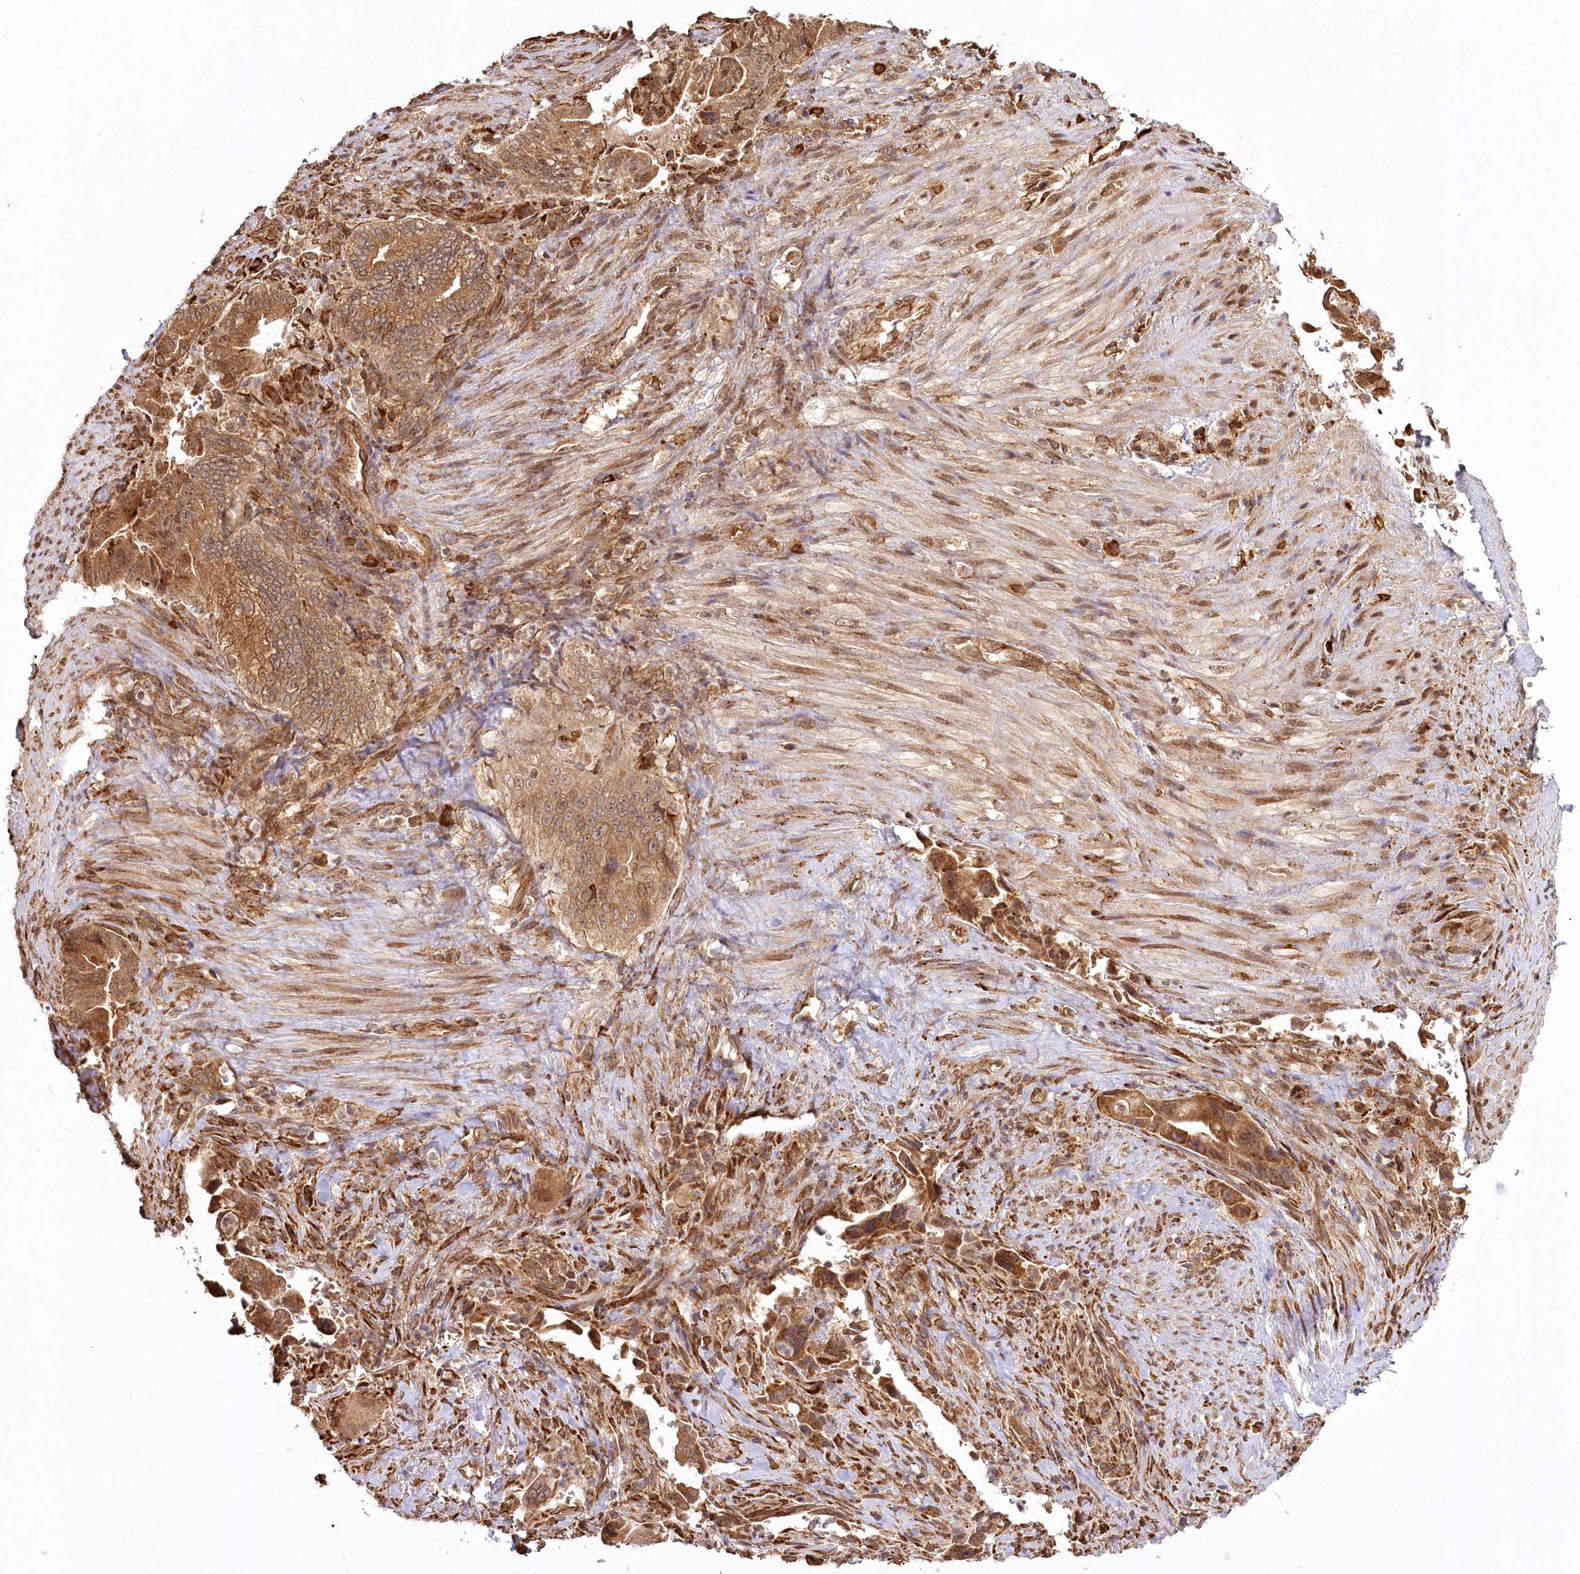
{"staining": {"intensity": "moderate", "quantity": ">75%", "location": "cytoplasmic/membranous"}, "tissue": "pancreatic cancer", "cell_type": "Tumor cells", "image_type": "cancer", "snomed": [{"axis": "morphology", "description": "Adenocarcinoma, NOS"}, {"axis": "topography", "description": "Pancreas"}], "caption": "Immunohistochemical staining of pancreatic cancer exhibits moderate cytoplasmic/membranous protein positivity in approximately >75% of tumor cells.", "gene": "FAM13A", "patient": {"sex": "male", "age": 70}}